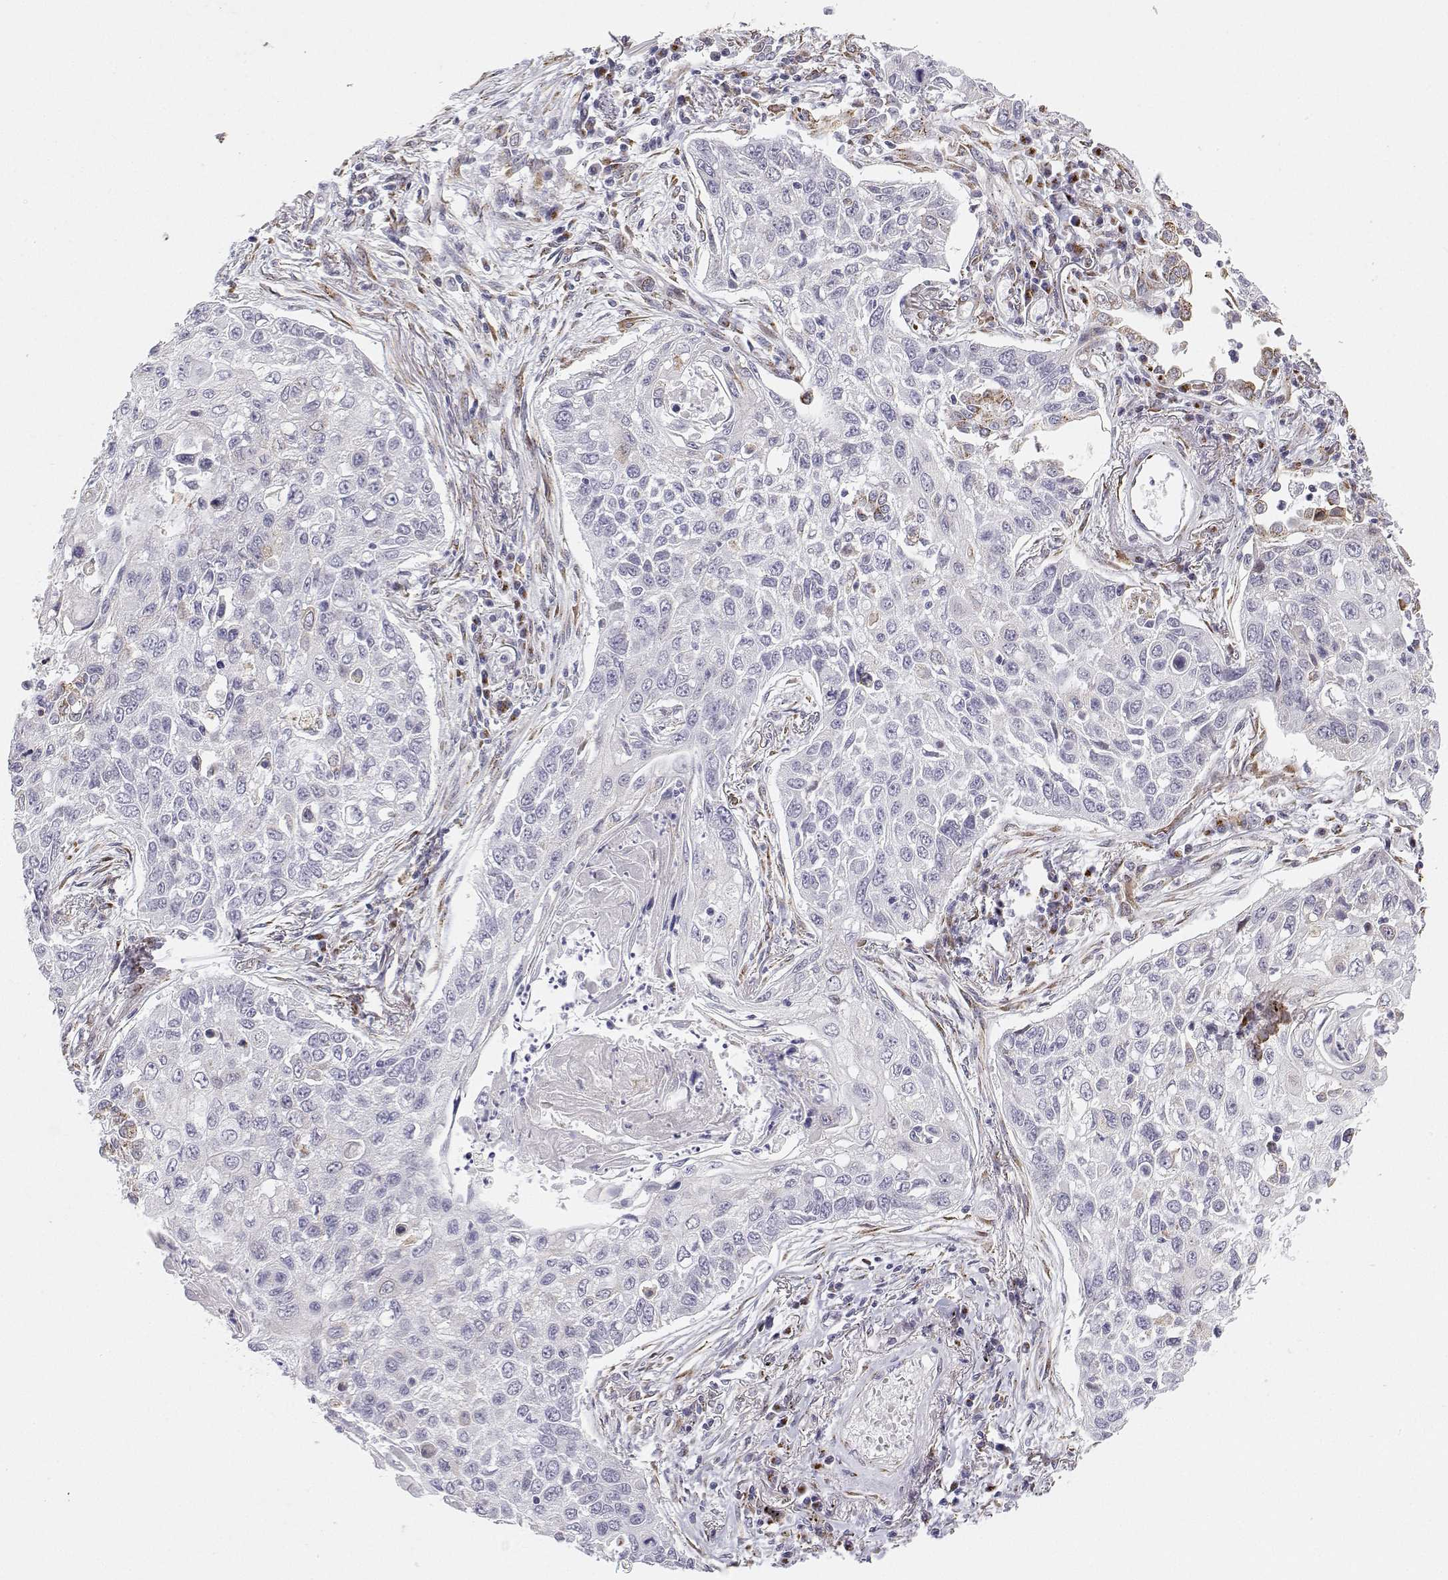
{"staining": {"intensity": "weak", "quantity": "<25%", "location": "cytoplasmic/membranous"}, "tissue": "lung cancer", "cell_type": "Tumor cells", "image_type": "cancer", "snomed": [{"axis": "morphology", "description": "Squamous cell carcinoma, NOS"}, {"axis": "topography", "description": "Lung"}], "caption": "Immunohistochemistry image of lung cancer stained for a protein (brown), which exhibits no staining in tumor cells.", "gene": "STARD13", "patient": {"sex": "male", "age": 75}}